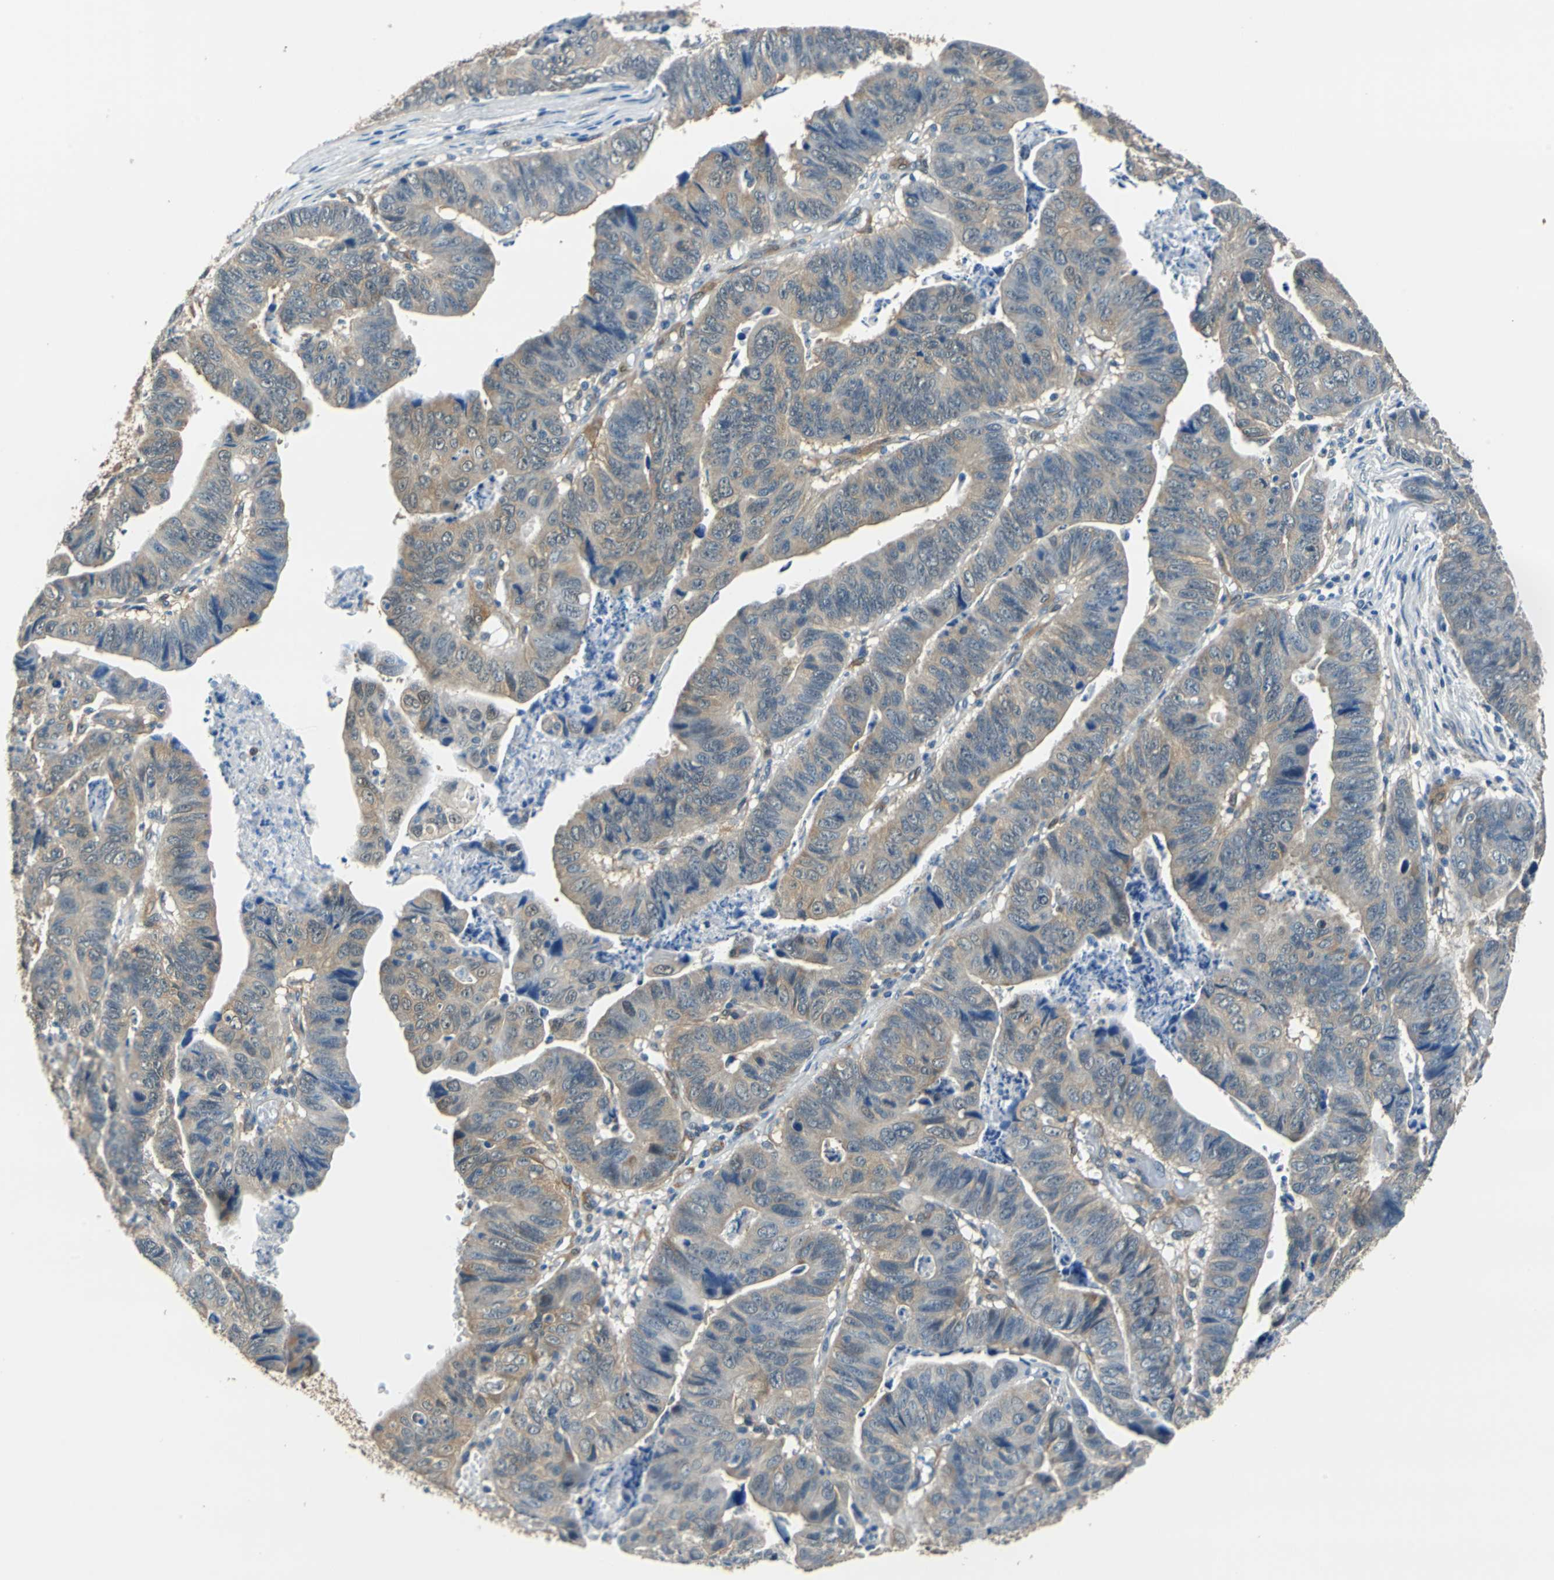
{"staining": {"intensity": "moderate", "quantity": ">75%", "location": "cytoplasmic/membranous"}, "tissue": "stomach cancer", "cell_type": "Tumor cells", "image_type": "cancer", "snomed": [{"axis": "morphology", "description": "Adenocarcinoma, NOS"}, {"axis": "topography", "description": "Stomach, lower"}], "caption": "Protein staining shows moderate cytoplasmic/membranous positivity in approximately >75% of tumor cells in stomach cancer (adenocarcinoma).", "gene": "FKBP4", "patient": {"sex": "male", "age": 77}}